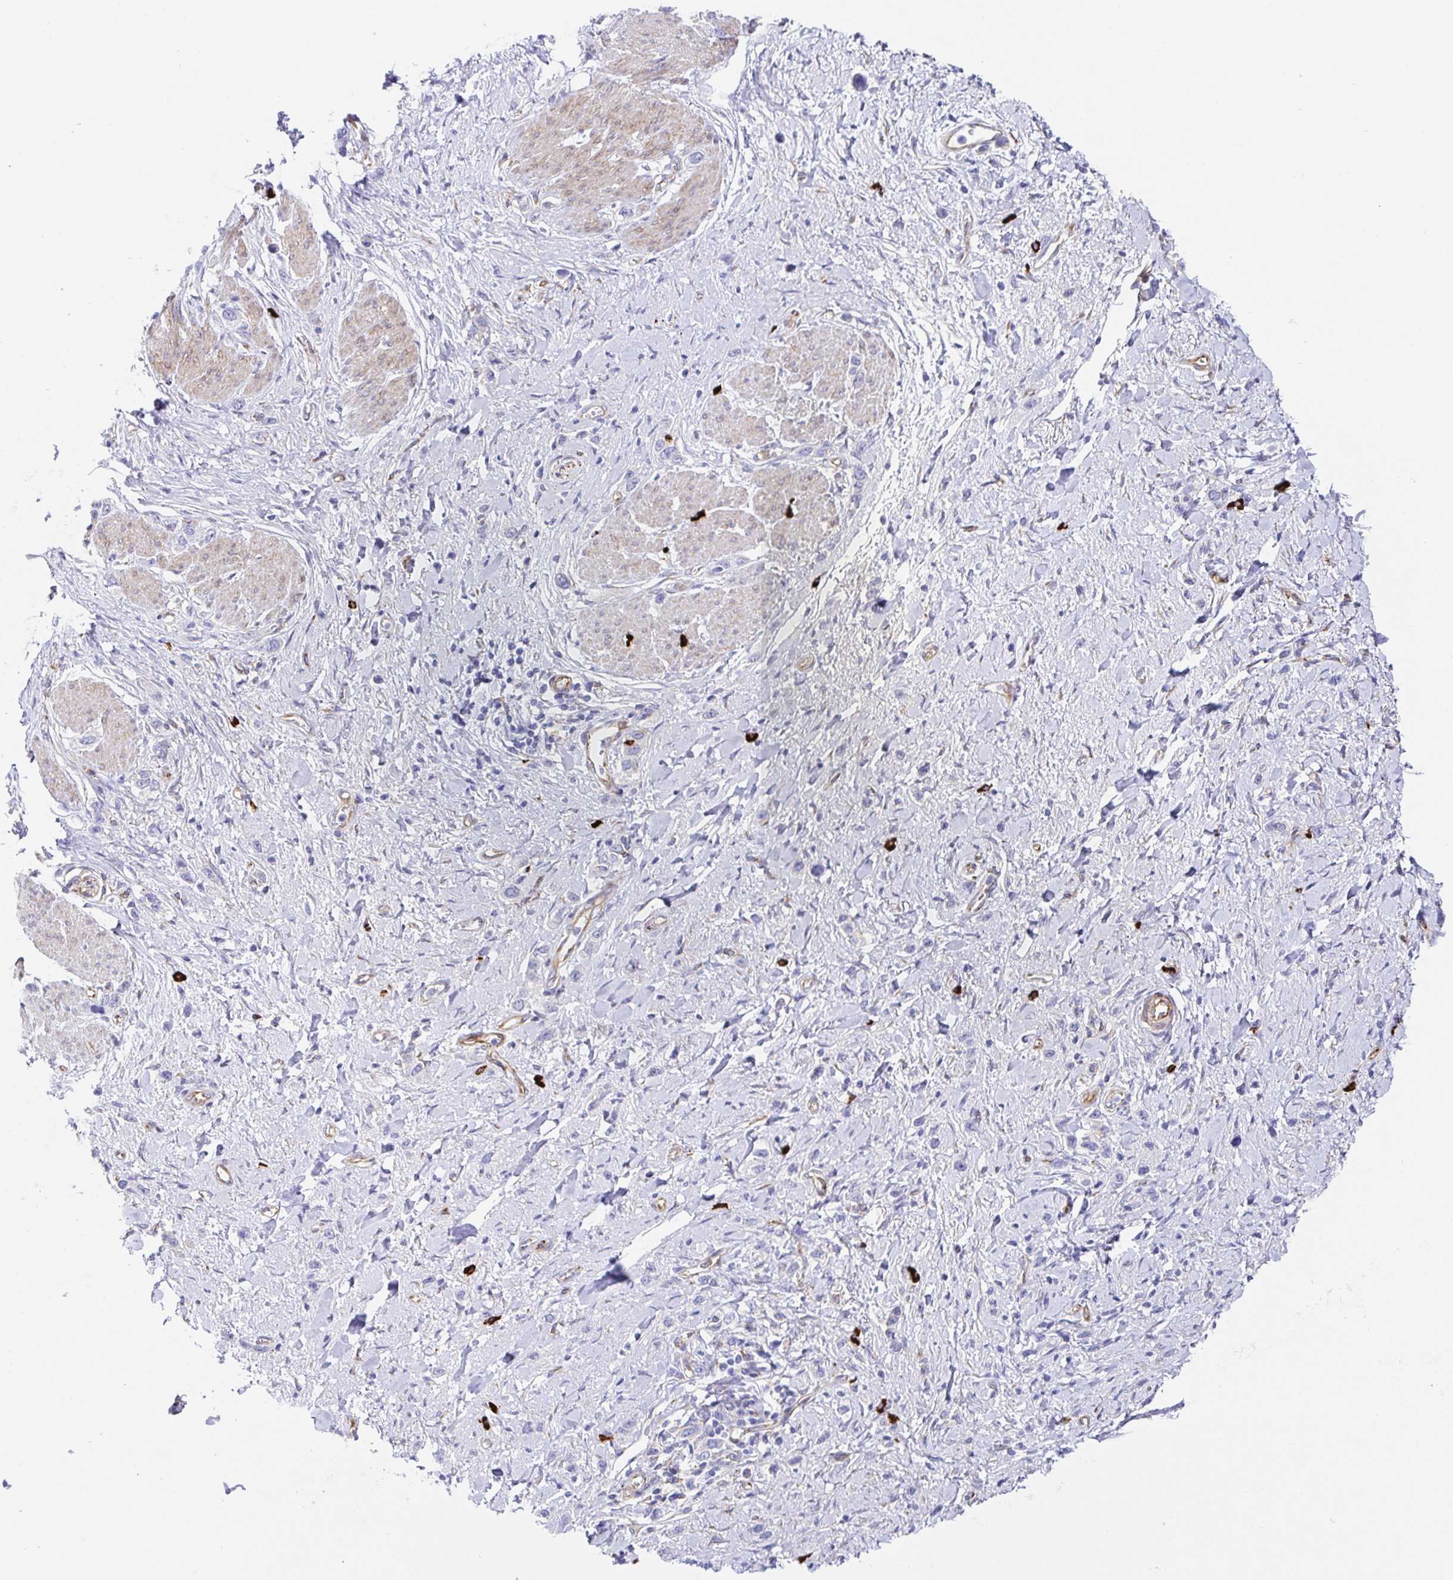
{"staining": {"intensity": "negative", "quantity": "none", "location": "none"}, "tissue": "stomach cancer", "cell_type": "Tumor cells", "image_type": "cancer", "snomed": [{"axis": "morphology", "description": "Adenocarcinoma, NOS"}, {"axis": "topography", "description": "Stomach"}], "caption": "Human stomach cancer (adenocarcinoma) stained for a protein using immunohistochemistry displays no expression in tumor cells.", "gene": "DOCK1", "patient": {"sex": "female", "age": 65}}